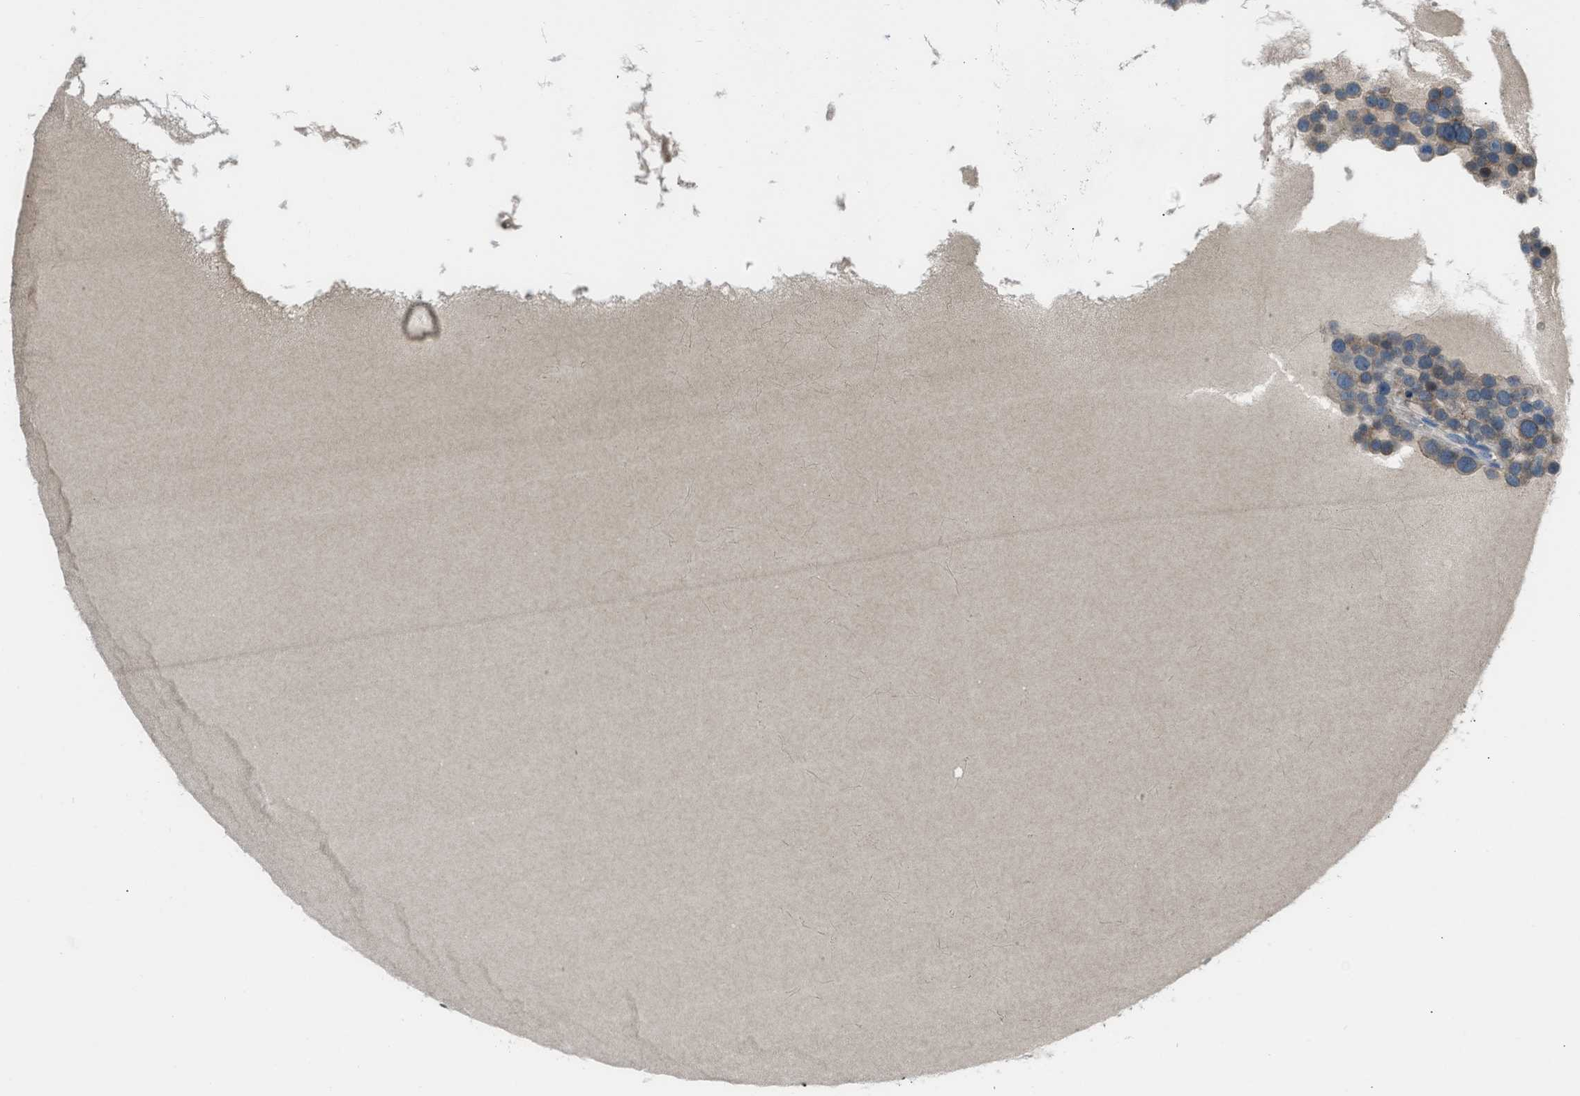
{"staining": {"intensity": "weak", "quantity": "<25%", "location": "cytoplasmic/membranous"}, "tissue": "testis cancer", "cell_type": "Tumor cells", "image_type": "cancer", "snomed": [{"axis": "morphology", "description": "Seminoma, NOS"}, {"axis": "topography", "description": "Testis"}], "caption": "The immunohistochemistry (IHC) photomicrograph has no significant expression in tumor cells of testis seminoma tissue.", "gene": "SLC38A6", "patient": {"sex": "male", "age": 71}}